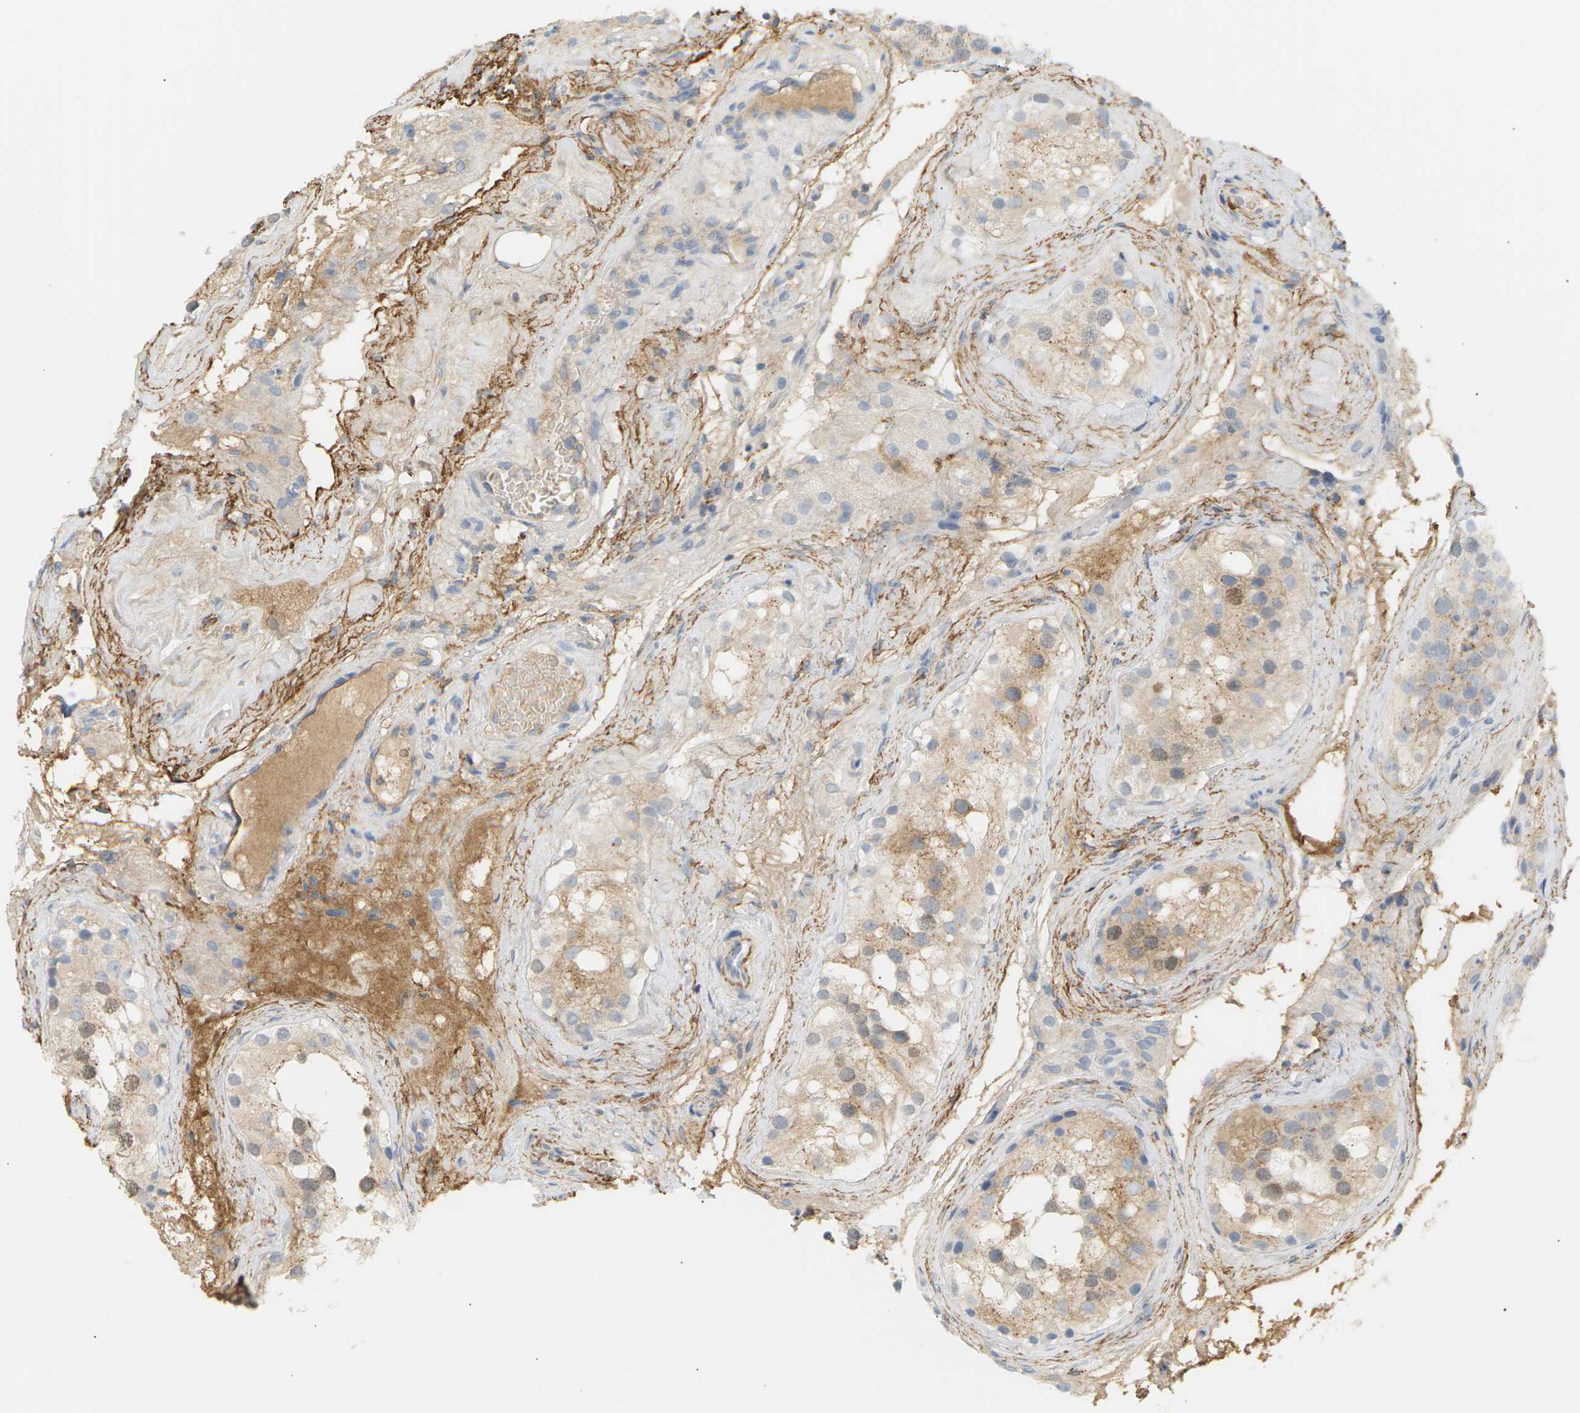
{"staining": {"intensity": "weak", "quantity": "25%-75%", "location": "cytoplasmic/membranous"}, "tissue": "testis", "cell_type": "Cells in seminiferous ducts", "image_type": "normal", "snomed": [{"axis": "morphology", "description": "Normal tissue, NOS"}, {"axis": "morphology", "description": "Seminoma, NOS"}, {"axis": "topography", "description": "Testis"}], "caption": "Testis stained with DAB (3,3'-diaminobenzidine) immunohistochemistry (IHC) reveals low levels of weak cytoplasmic/membranous staining in about 25%-75% of cells in seminiferous ducts. Immunohistochemistry stains the protein of interest in brown and the nuclei are stained blue.", "gene": "CLU", "patient": {"sex": "male", "age": 71}}